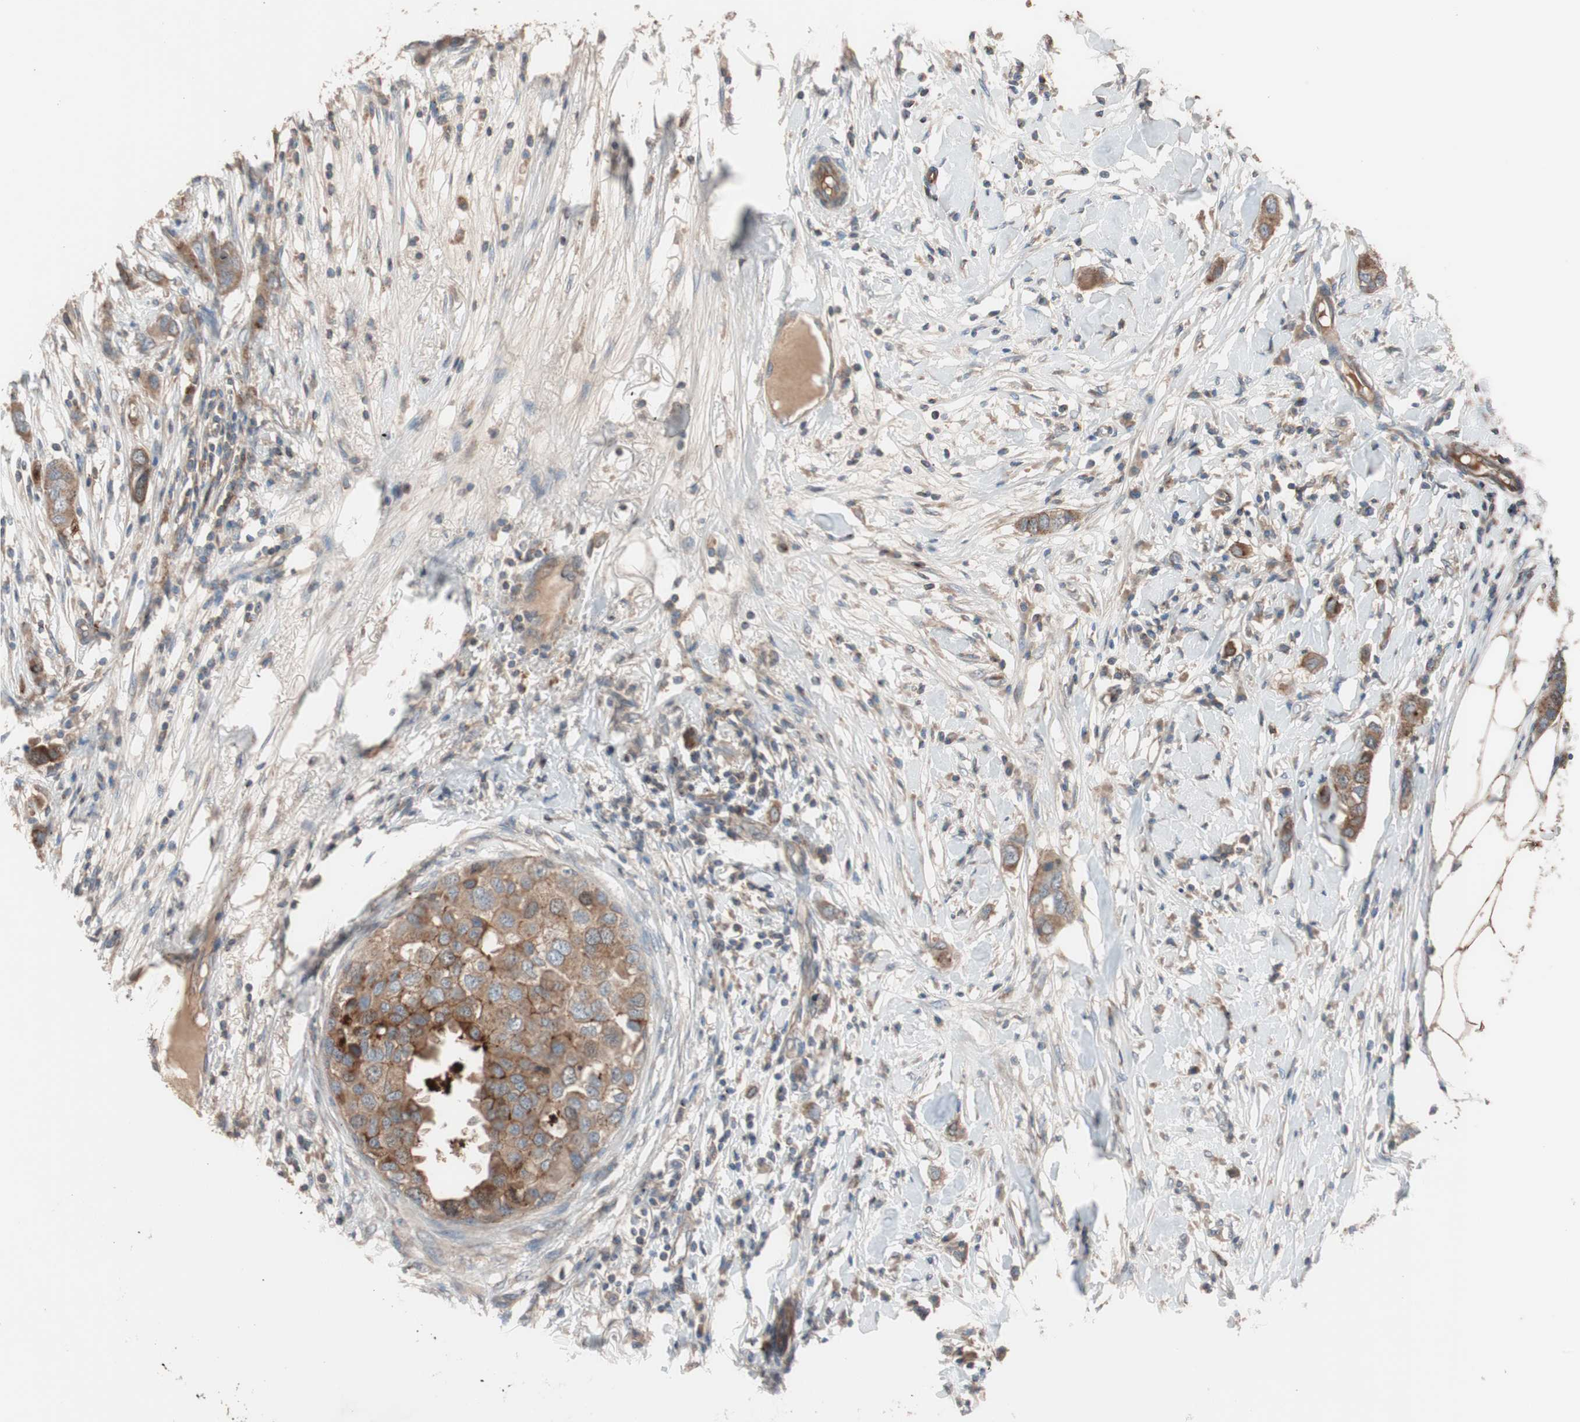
{"staining": {"intensity": "moderate", "quantity": ">75%", "location": "cytoplasmic/membranous"}, "tissue": "breast cancer", "cell_type": "Tumor cells", "image_type": "cancer", "snomed": [{"axis": "morphology", "description": "Duct carcinoma"}, {"axis": "topography", "description": "Breast"}], "caption": "IHC staining of breast invasive ductal carcinoma, which reveals medium levels of moderate cytoplasmic/membranous expression in approximately >75% of tumor cells indicating moderate cytoplasmic/membranous protein staining. The staining was performed using DAB (brown) for protein detection and nuclei were counterstained in hematoxylin (blue).", "gene": "SDC4", "patient": {"sex": "female", "age": 50}}